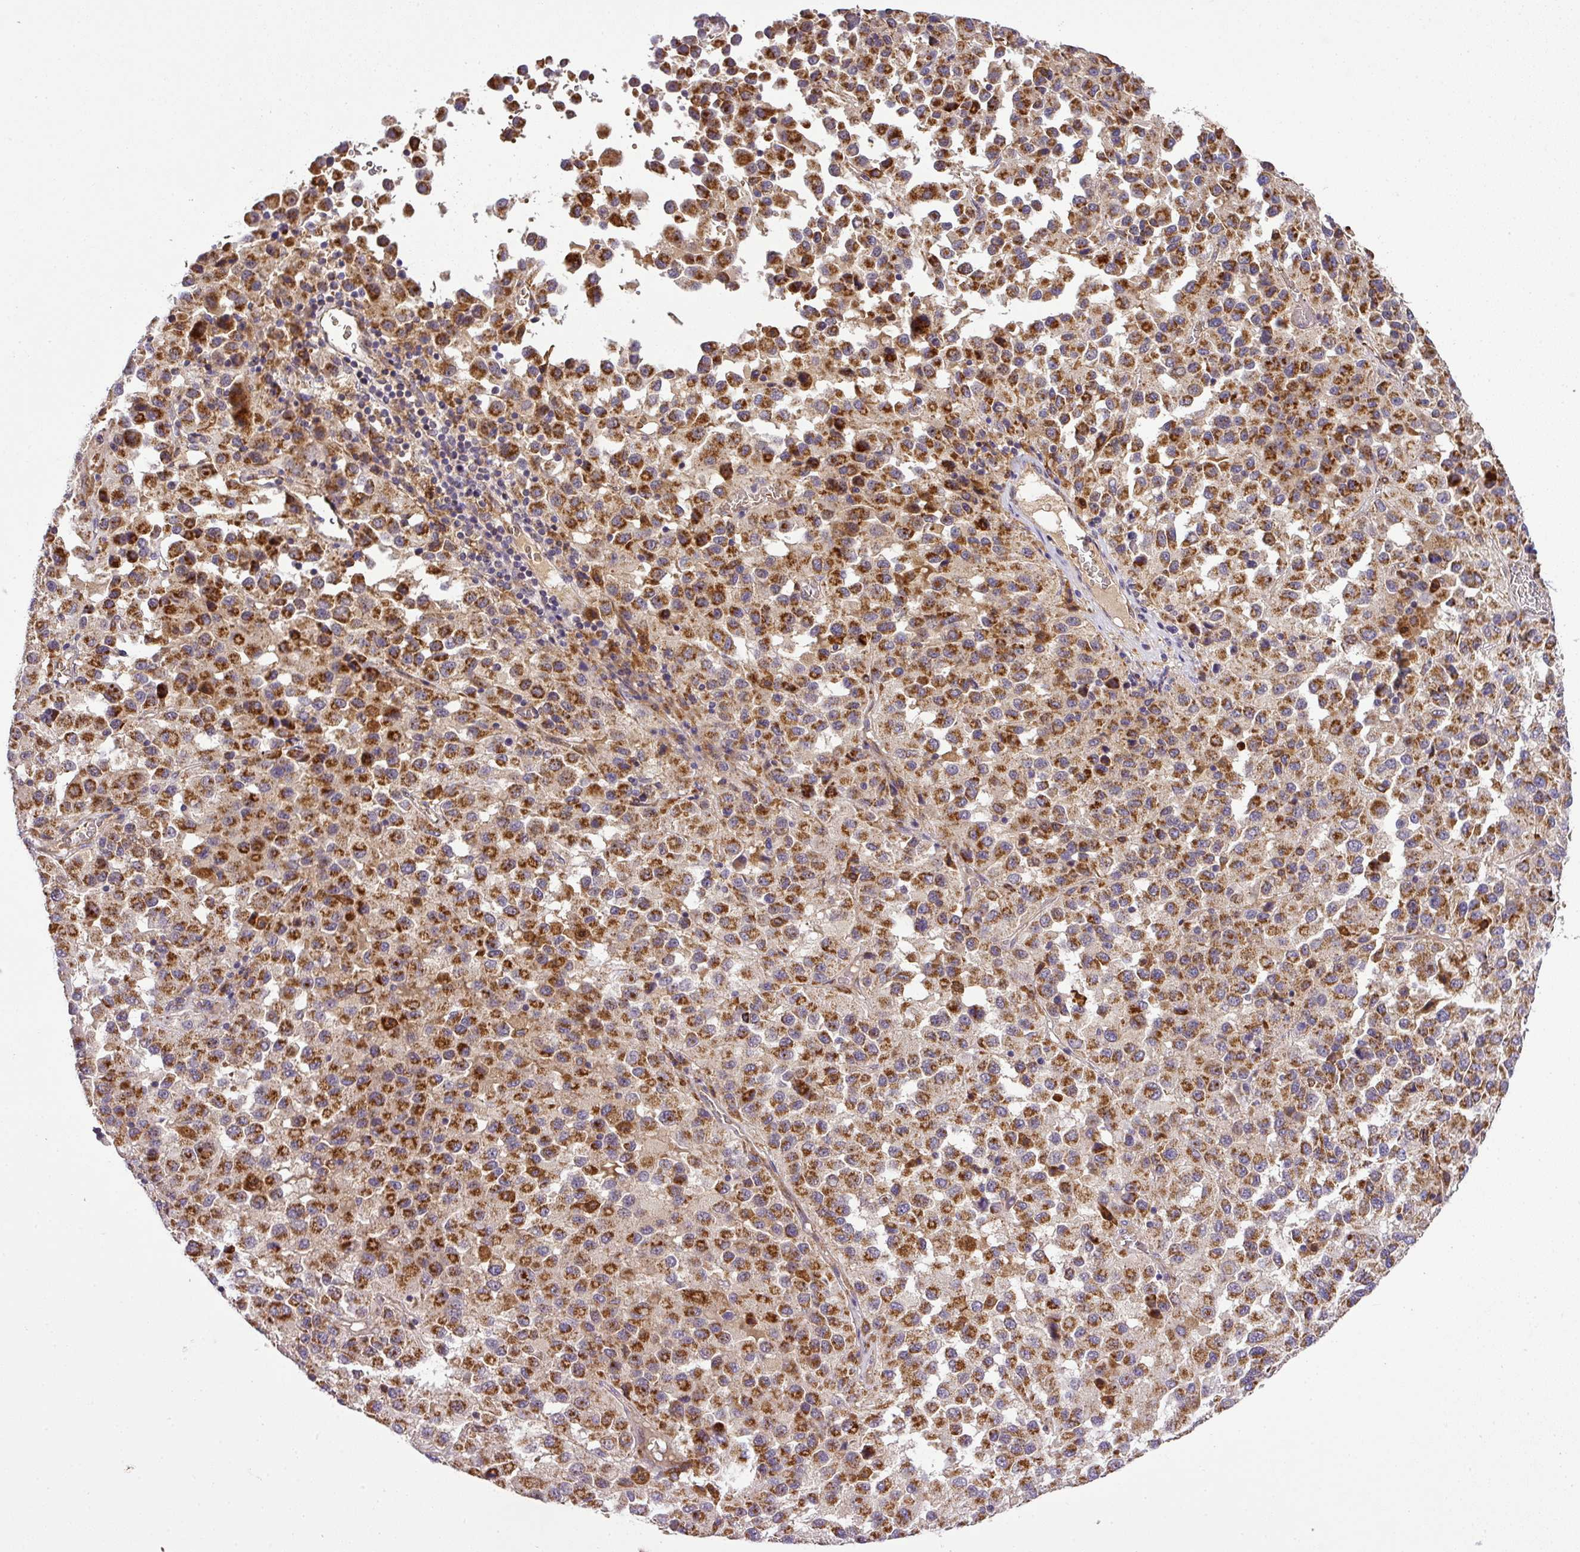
{"staining": {"intensity": "strong", "quantity": ">75%", "location": "cytoplasmic/membranous"}, "tissue": "melanoma", "cell_type": "Tumor cells", "image_type": "cancer", "snomed": [{"axis": "morphology", "description": "Malignant melanoma, Metastatic site"}, {"axis": "topography", "description": "Lung"}], "caption": "Immunohistochemical staining of human melanoma reveals high levels of strong cytoplasmic/membranous expression in about >75% of tumor cells. (Brightfield microscopy of DAB IHC at high magnification).", "gene": "ZNF513", "patient": {"sex": "male", "age": 64}}